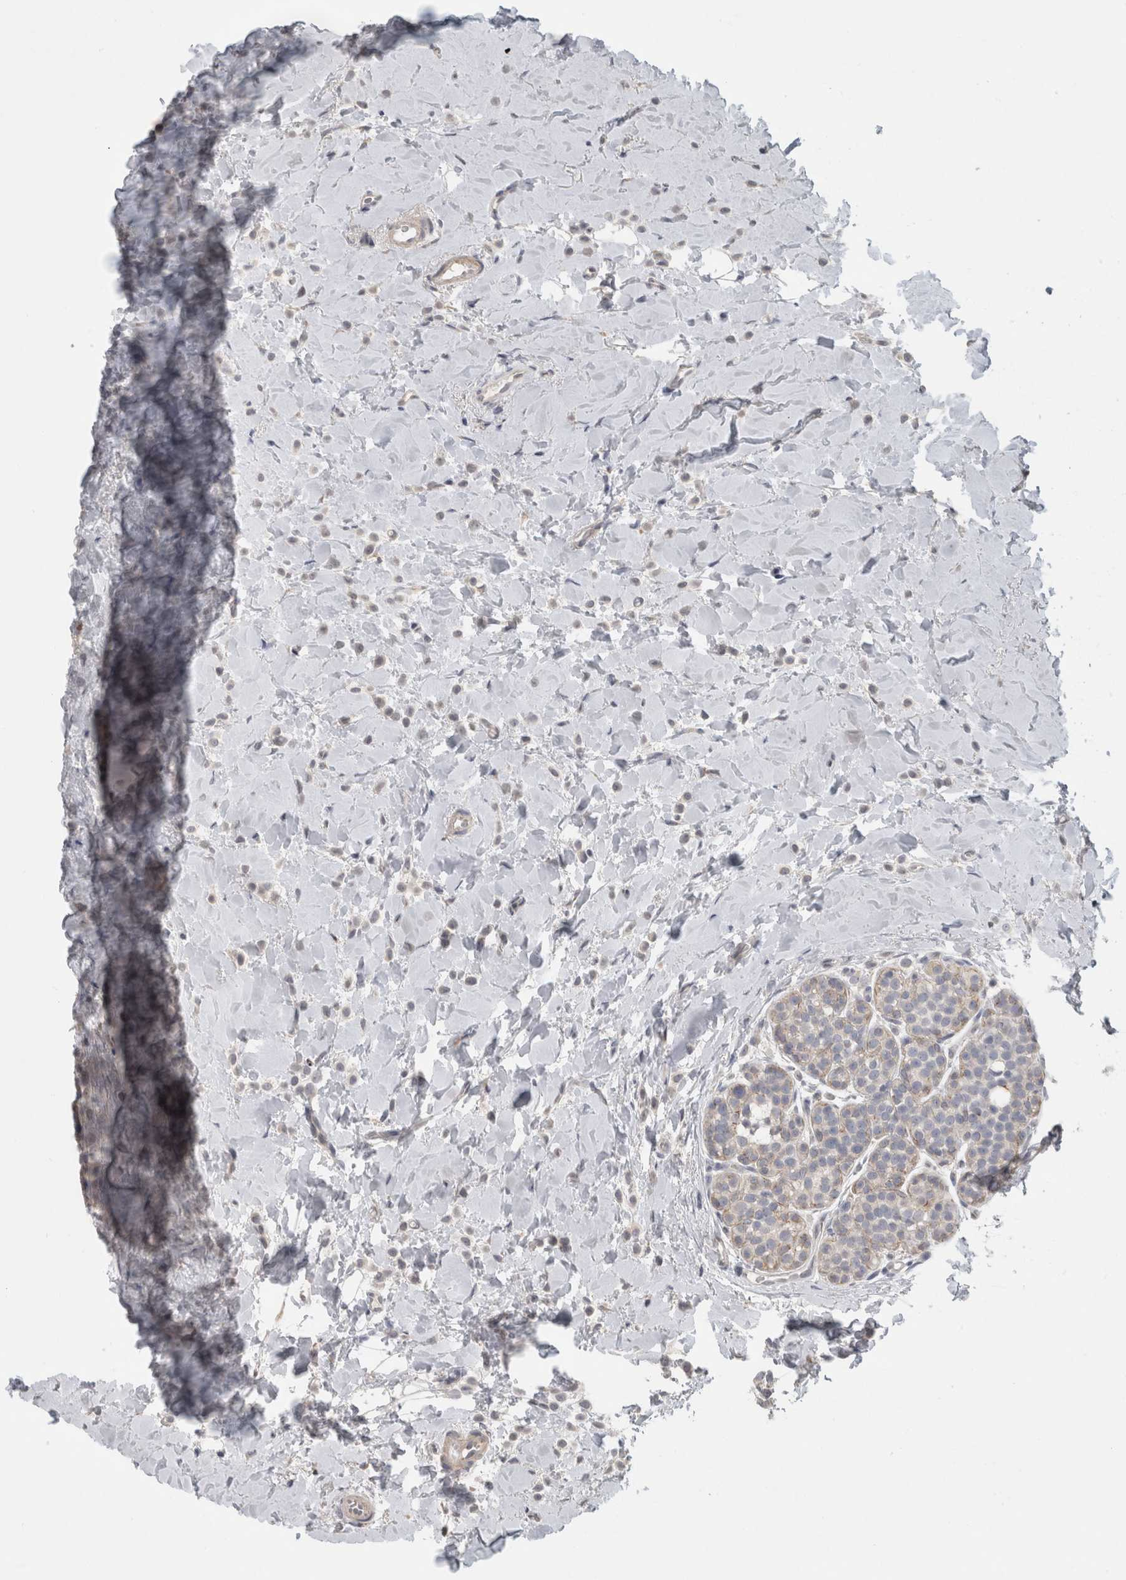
{"staining": {"intensity": "weak", "quantity": ">75%", "location": "cytoplasmic/membranous"}, "tissue": "breast cancer", "cell_type": "Tumor cells", "image_type": "cancer", "snomed": [{"axis": "morphology", "description": "Normal tissue, NOS"}, {"axis": "morphology", "description": "Lobular carcinoma"}, {"axis": "topography", "description": "Breast"}], "caption": "Human breast cancer stained with a protein marker displays weak staining in tumor cells.", "gene": "MGAT1", "patient": {"sex": "female", "age": 50}}